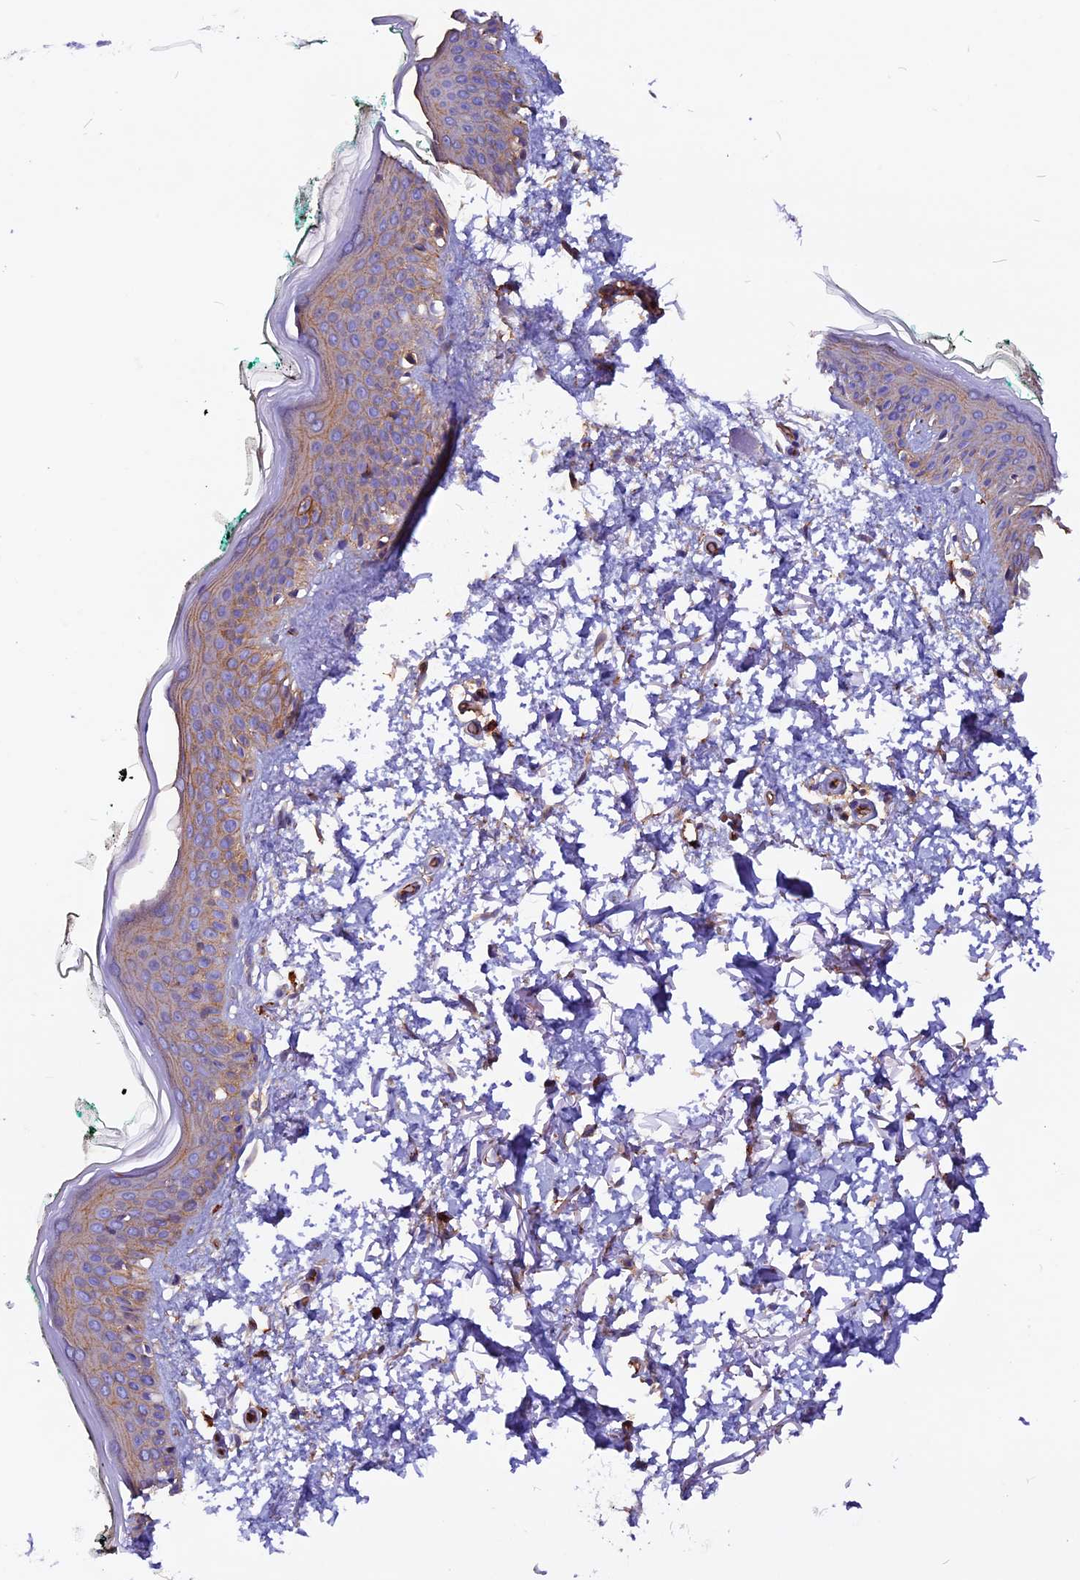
{"staining": {"intensity": "moderate", "quantity": "25%-75%", "location": "cytoplasmic/membranous"}, "tissue": "skin", "cell_type": "Fibroblasts", "image_type": "normal", "snomed": [{"axis": "morphology", "description": "Normal tissue, NOS"}, {"axis": "topography", "description": "Skin"}], "caption": "DAB immunohistochemical staining of unremarkable human skin reveals moderate cytoplasmic/membranous protein expression in approximately 25%-75% of fibroblasts.", "gene": "ZNF749", "patient": {"sex": "male", "age": 62}}